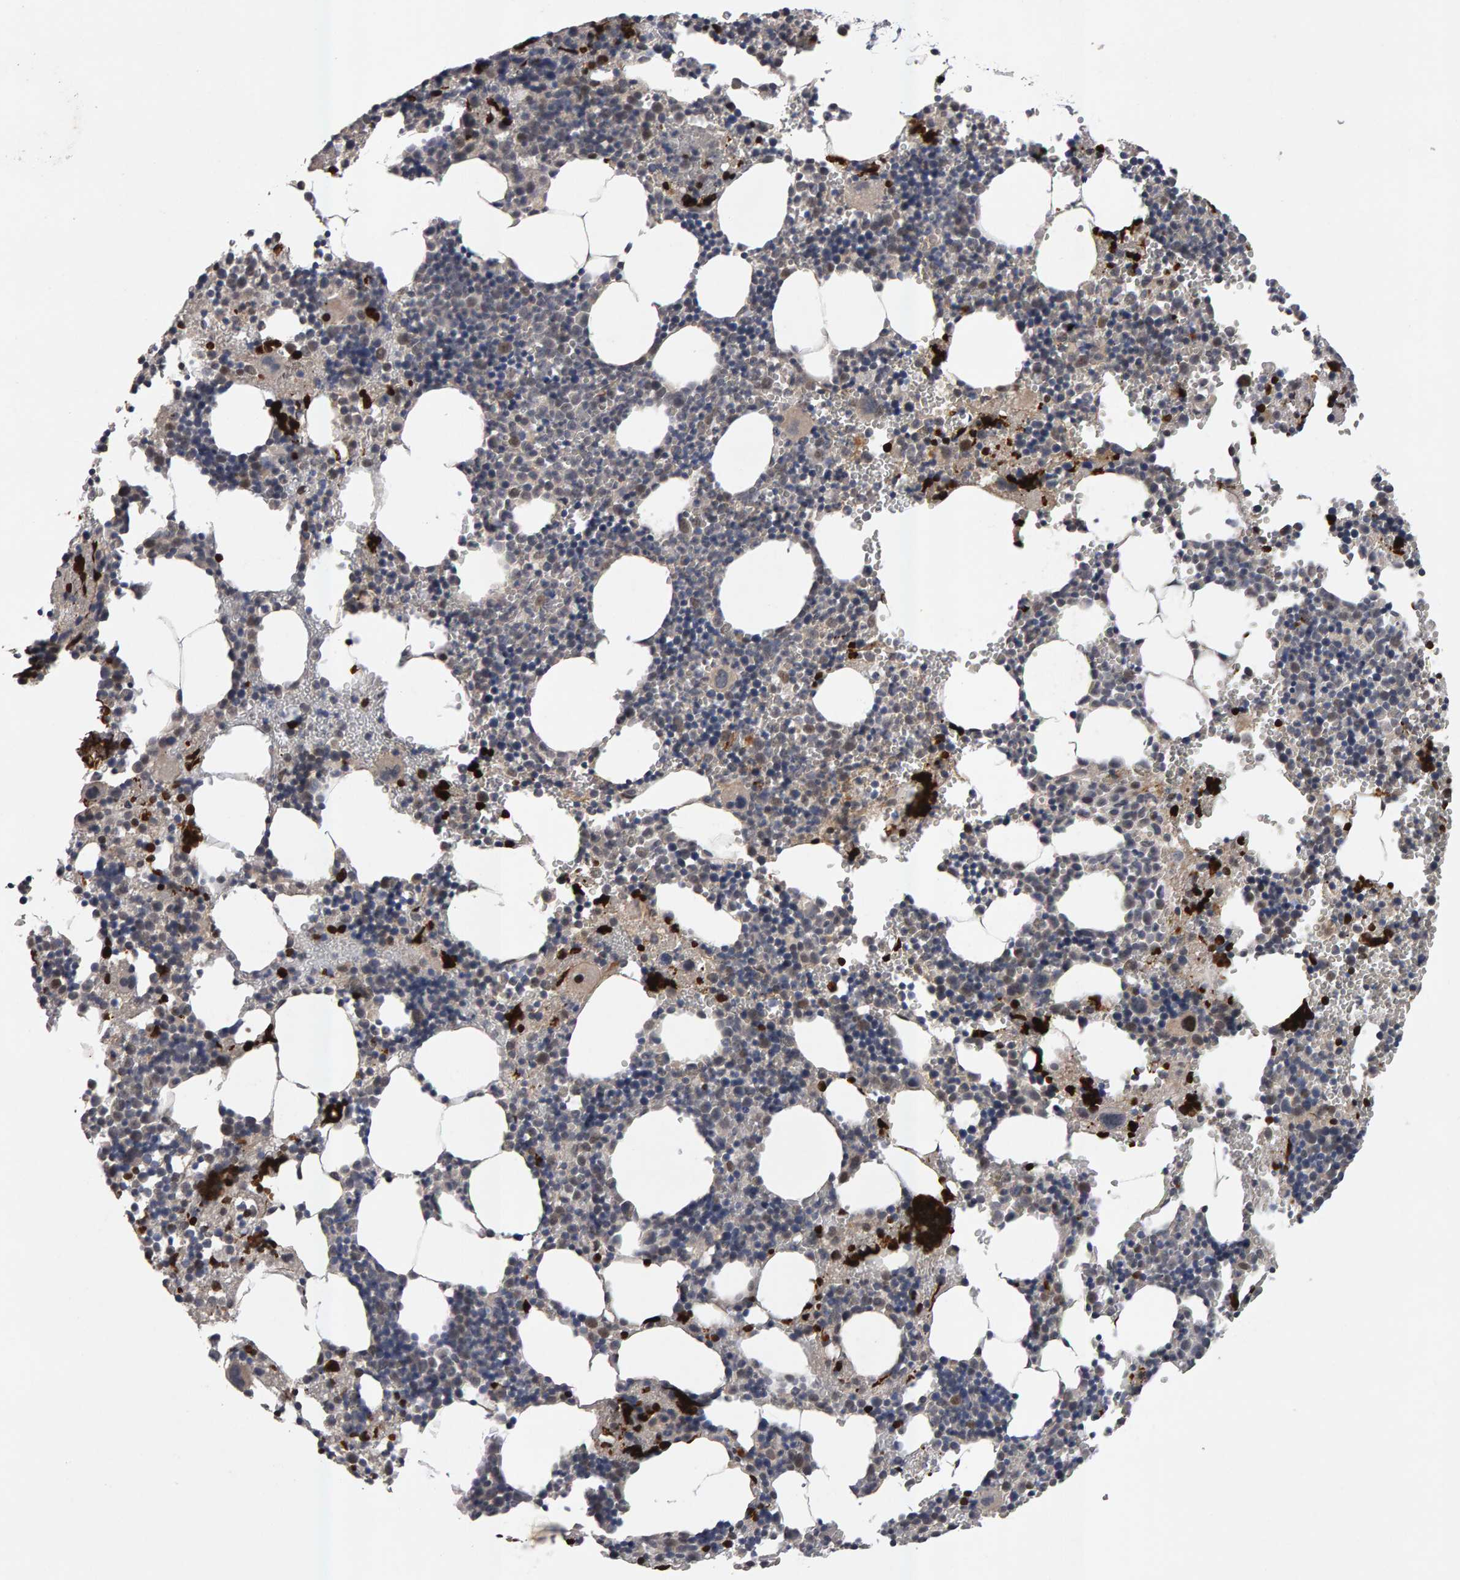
{"staining": {"intensity": "strong", "quantity": "<25%", "location": "cytoplasmic/membranous,nuclear"}, "tissue": "bone marrow", "cell_type": "Hematopoietic cells", "image_type": "normal", "snomed": [{"axis": "morphology", "description": "Normal tissue, NOS"}, {"axis": "morphology", "description": "Inflammation, NOS"}, {"axis": "topography", "description": "Bone marrow"}], "caption": "Brown immunohistochemical staining in normal human bone marrow shows strong cytoplasmic/membranous,nuclear expression in about <25% of hematopoietic cells. Nuclei are stained in blue.", "gene": "IPO8", "patient": {"sex": "male", "age": 31}}